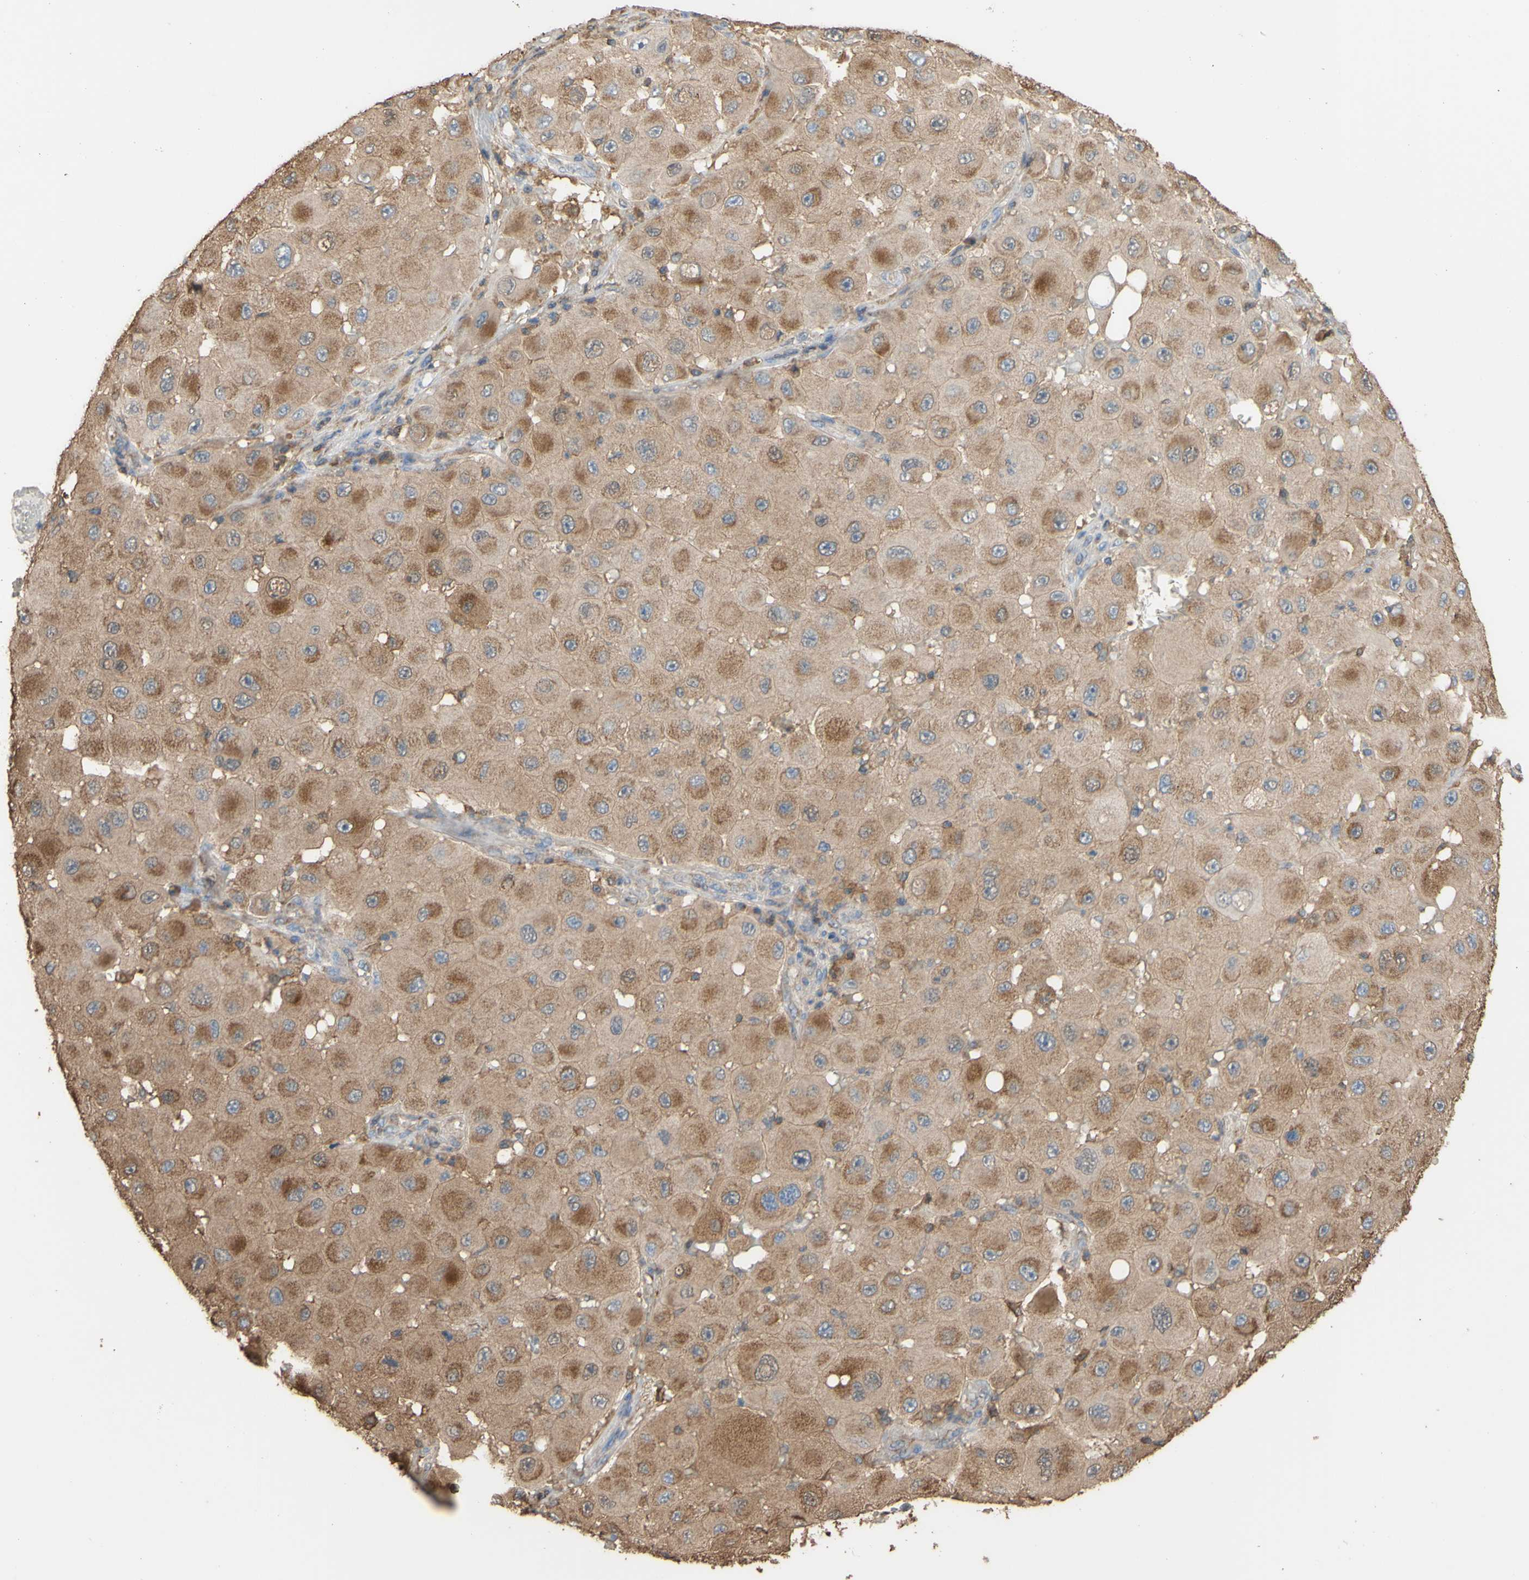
{"staining": {"intensity": "weak", "quantity": ">75%", "location": "cytoplasmic/membranous"}, "tissue": "melanoma", "cell_type": "Tumor cells", "image_type": "cancer", "snomed": [{"axis": "morphology", "description": "Malignant melanoma, NOS"}, {"axis": "topography", "description": "Skin"}], "caption": "A low amount of weak cytoplasmic/membranous positivity is identified in approximately >75% of tumor cells in malignant melanoma tissue.", "gene": "ALDH9A1", "patient": {"sex": "female", "age": 81}}